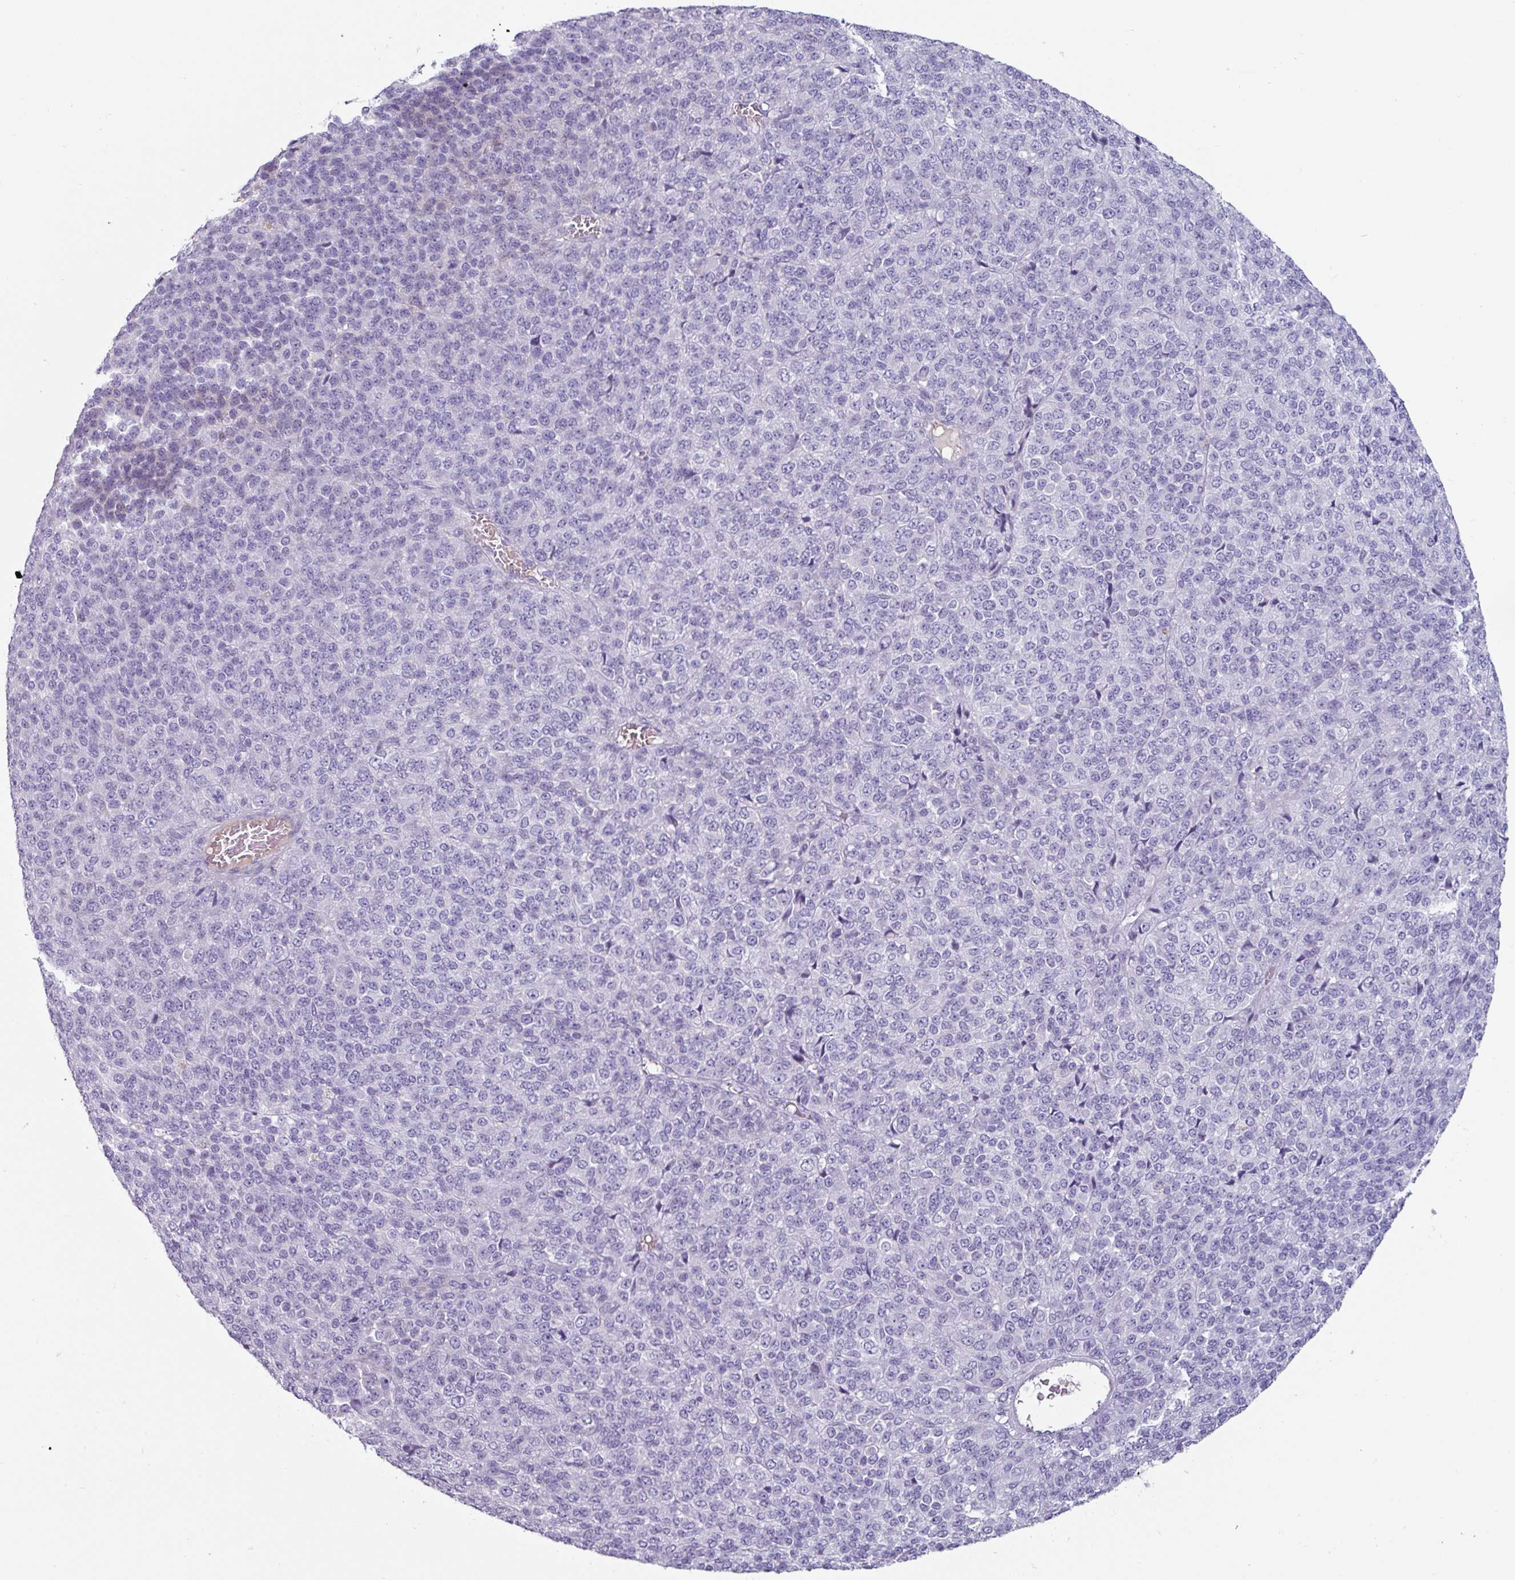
{"staining": {"intensity": "negative", "quantity": "none", "location": "none"}, "tissue": "melanoma", "cell_type": "Tumor cells", "image_type": "cancer", "snomed": [{"axis": "morphology", "description": "Malignant melanoma, Metastatic site"}, {"axis": "topography", "description": "Brain"}], "caption": "Melanoma was stained to show a protein in brown. There is no significant positivity in tumor cells.", "gene": "CLCA1", "patient": {"sex": "female", "age": 56}}